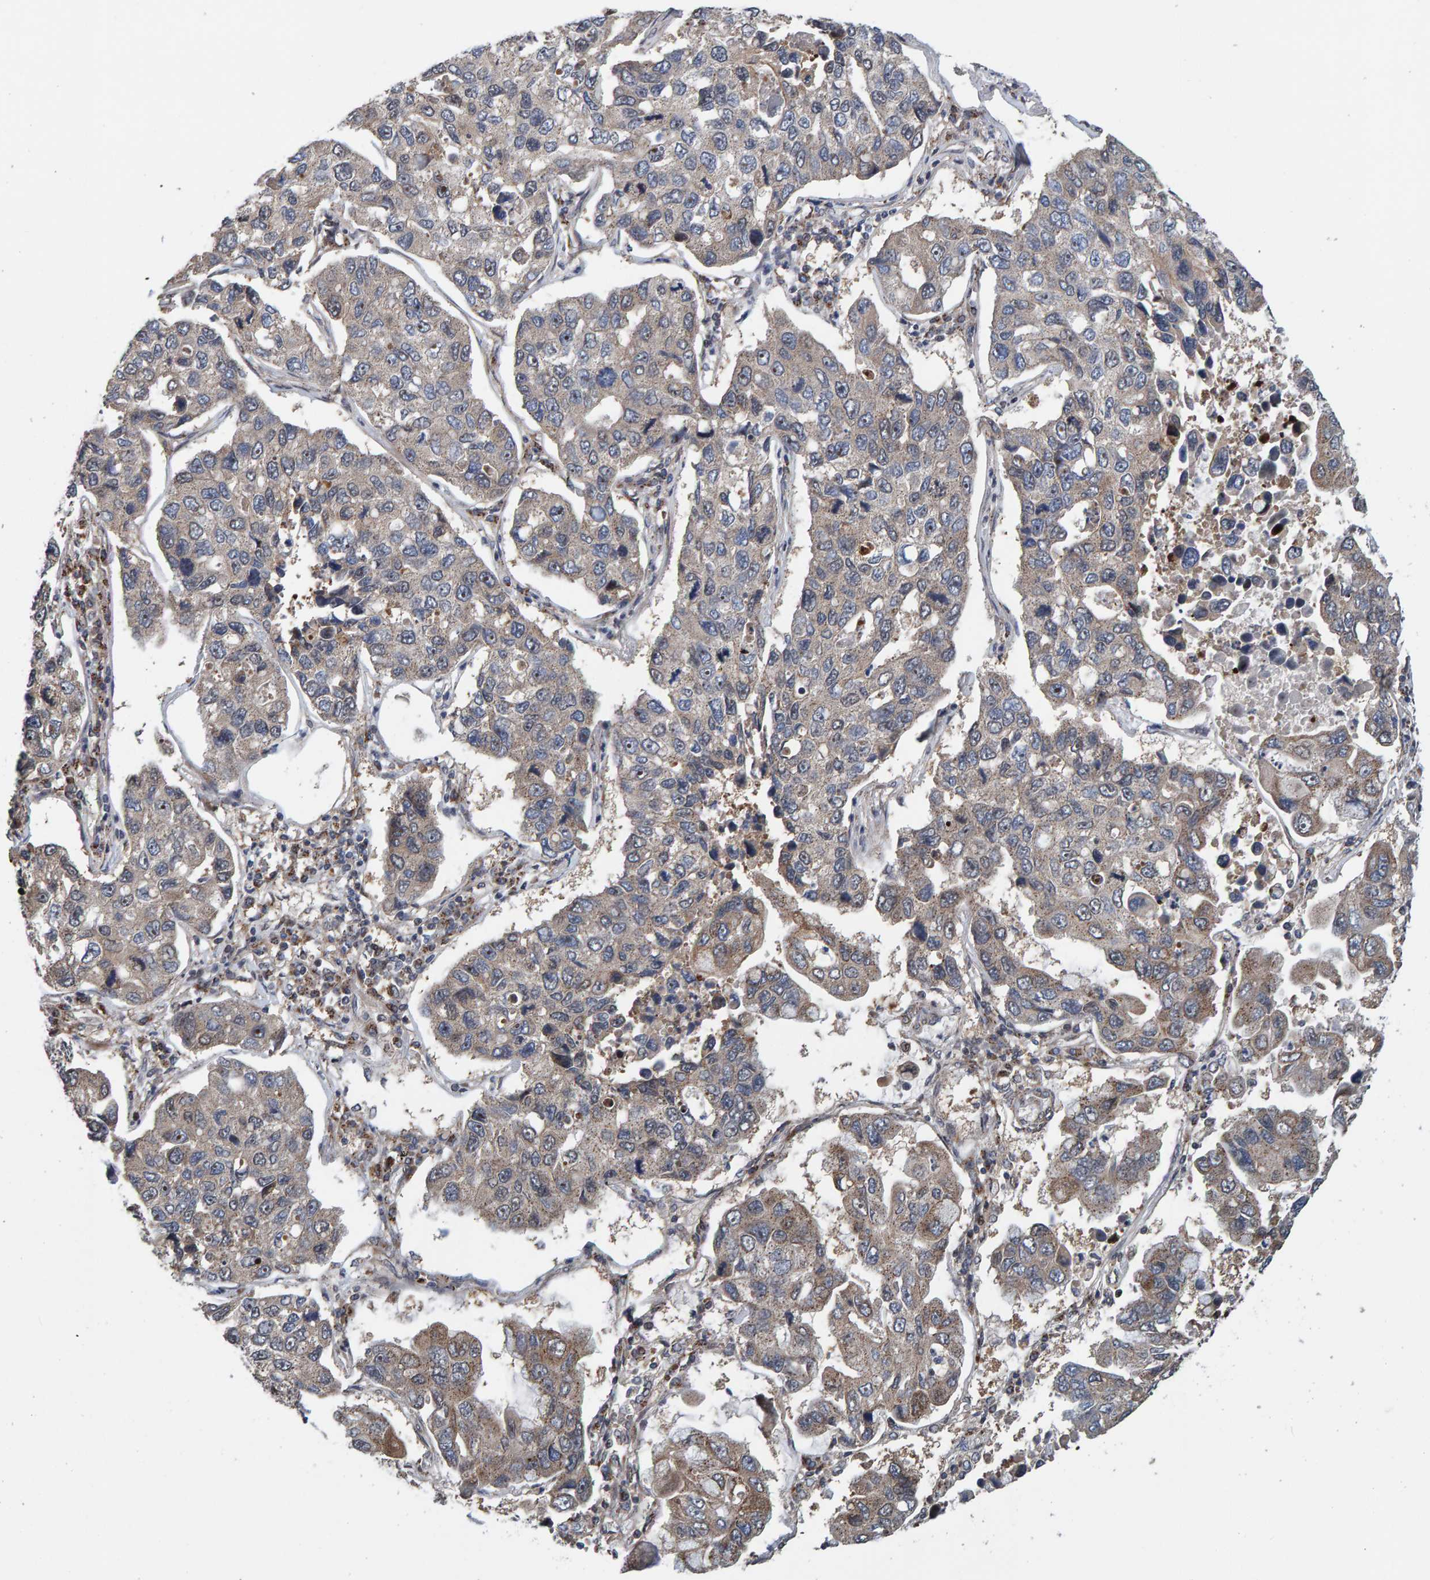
{"staining": {"intensity": "moderate", "quantity": "<25%", "location": "nuclear"}, "tissue": "lung cancer", "cell_type": "Tumor cells", "image_type": "cancer", "snomed": [{"axis": "morphology", "description": "Adenocarcinoma, NOS"}, {"axis": "topography", "description": "Lung"}], "caption": "Lung cancer (adenocarcinoma) tissue demonstrates moderate nuclear positivity in about <25% of tumor cells The staining is performed using DAB brown chromogen to label protein expression. The nuclei are counter-stained blue using hematoxylin.", "gene": "CCDC25", "patient": {"sex": "male", "age": 64}}